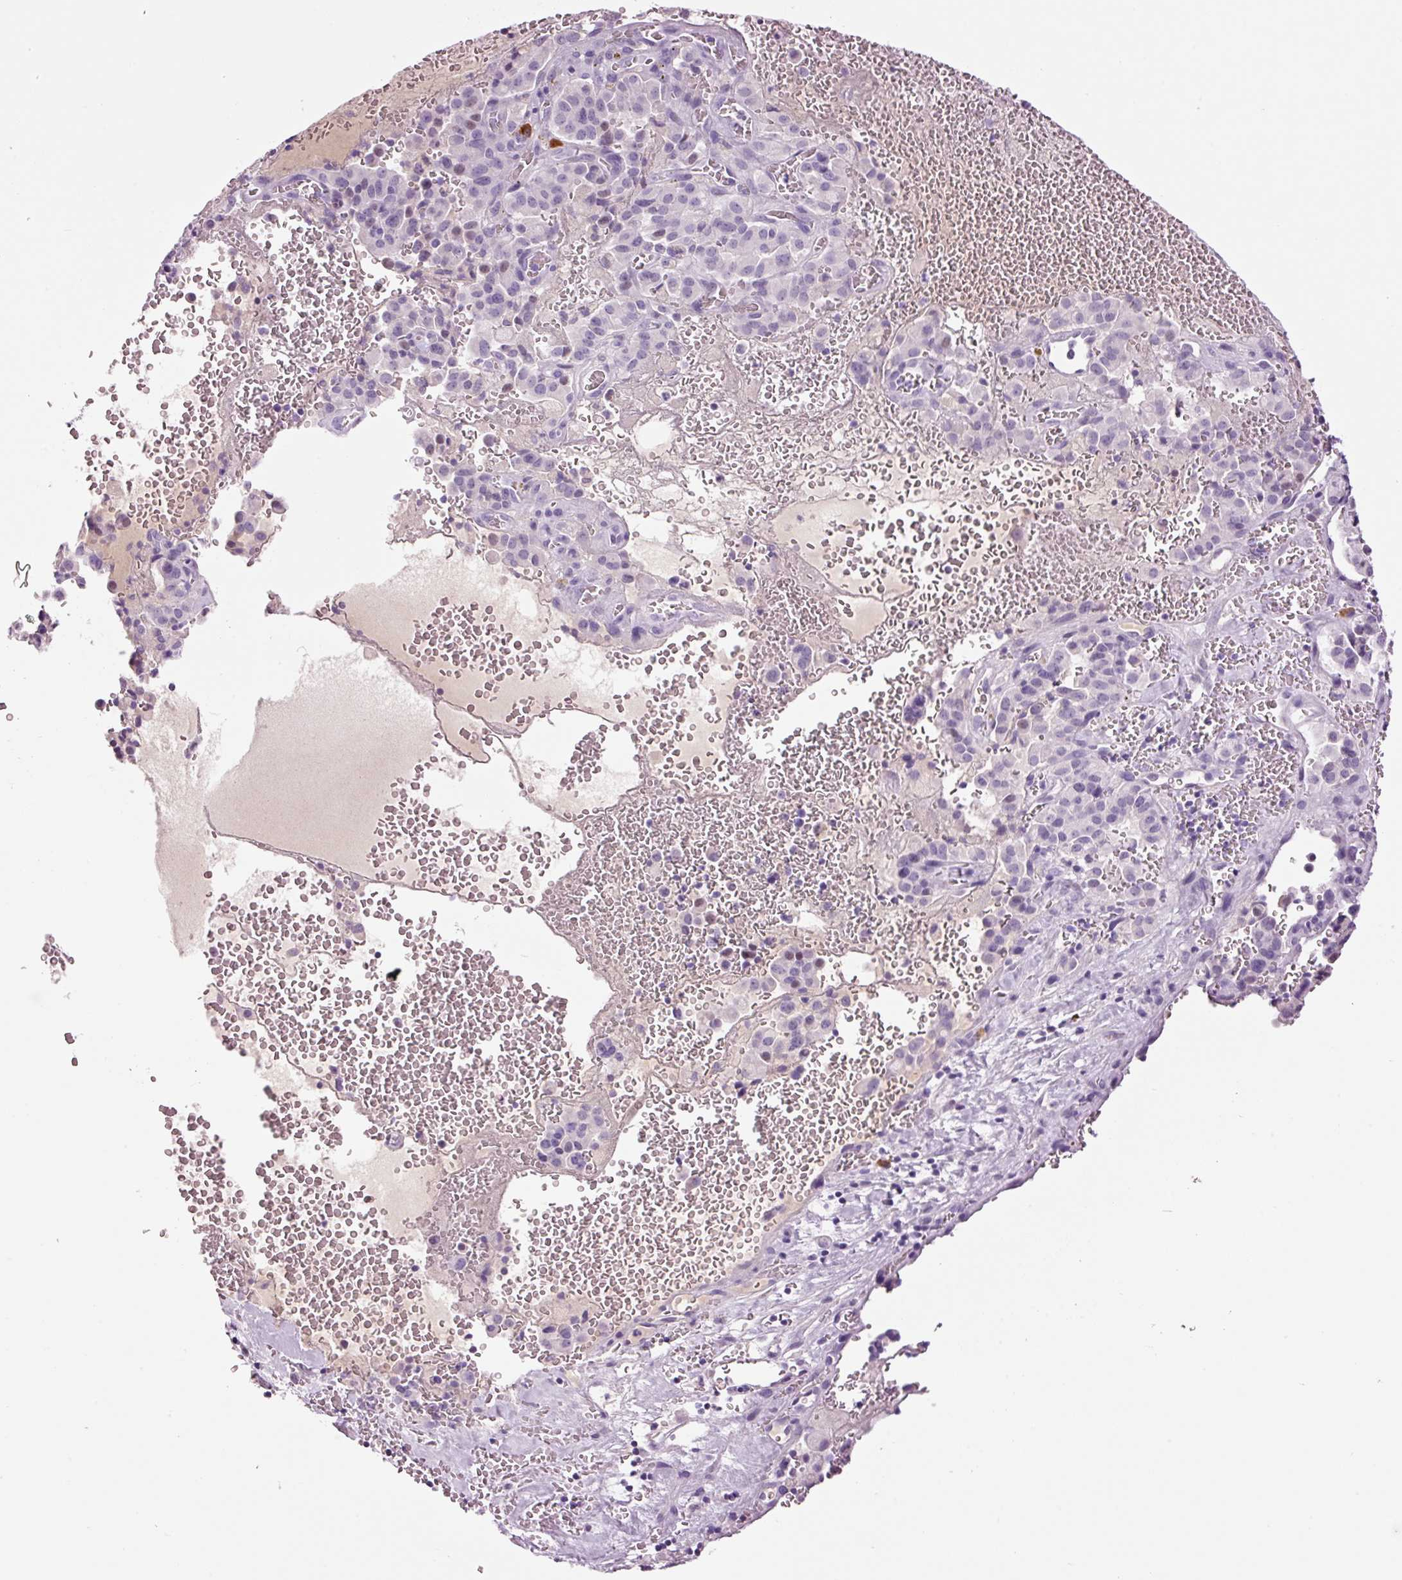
{"staining": {"intensity": "negative", "quantity": "none", "location": "none"}, "tissue": "pancreatic cancer", "cell_type": "Tumor cells", "image_type": "cancer", "snomed": [{"axis": "morphology", "description": "Adenocarcinoma, NOS"}, {"axis": "topography", "description": "Pancreas"}], "caption": "Immunohistochemistry micrograph of adenocarcinoma (pancreatic) stained for a protein (brown), which displays no positivity in tumor cells.", "gene": "KLF1", "patient": {"sex": "male", "age": 65}}